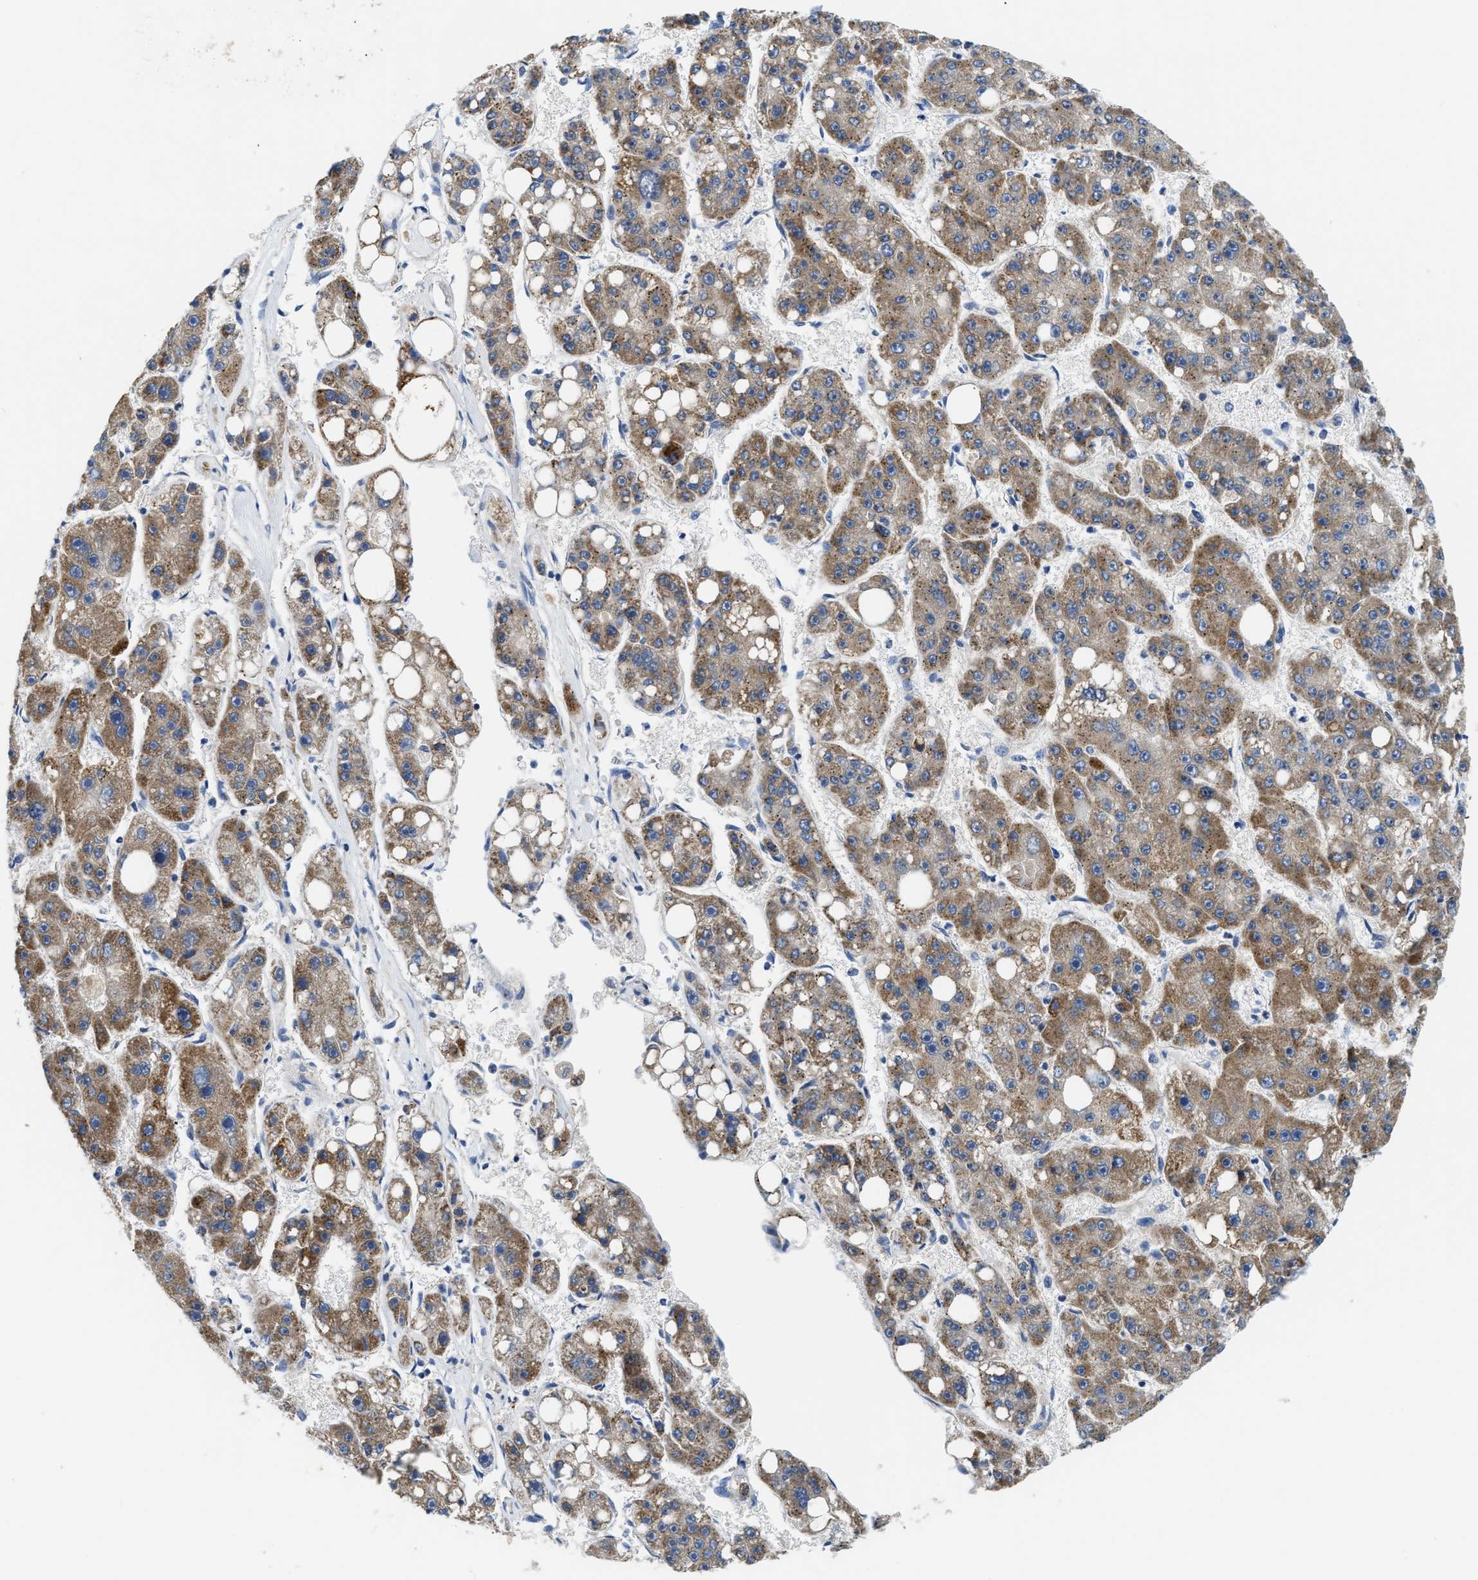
{"staining": {"intensity": "moderate", "quantity": ">75%", "location": "cytoplasmic/membranous"}, "tissue": "liver cancer", "cell_type": "Tumor cells", "image_type": "cancer", "snomed": [{"axis": "morphology", "description": "Carcinoma, Hepatocellular, NOS"}, {"axis": "topography", "description": "Liver"}], "caption": "Human liver cancer (hepatocellular carcinoma) stained with a brown dye reveals moderate cytoplasmic/membranous positive positivity in about >75% of tumor cells.", "gene": "CCM2", "patient": {"sex": "female", "age": 61}}